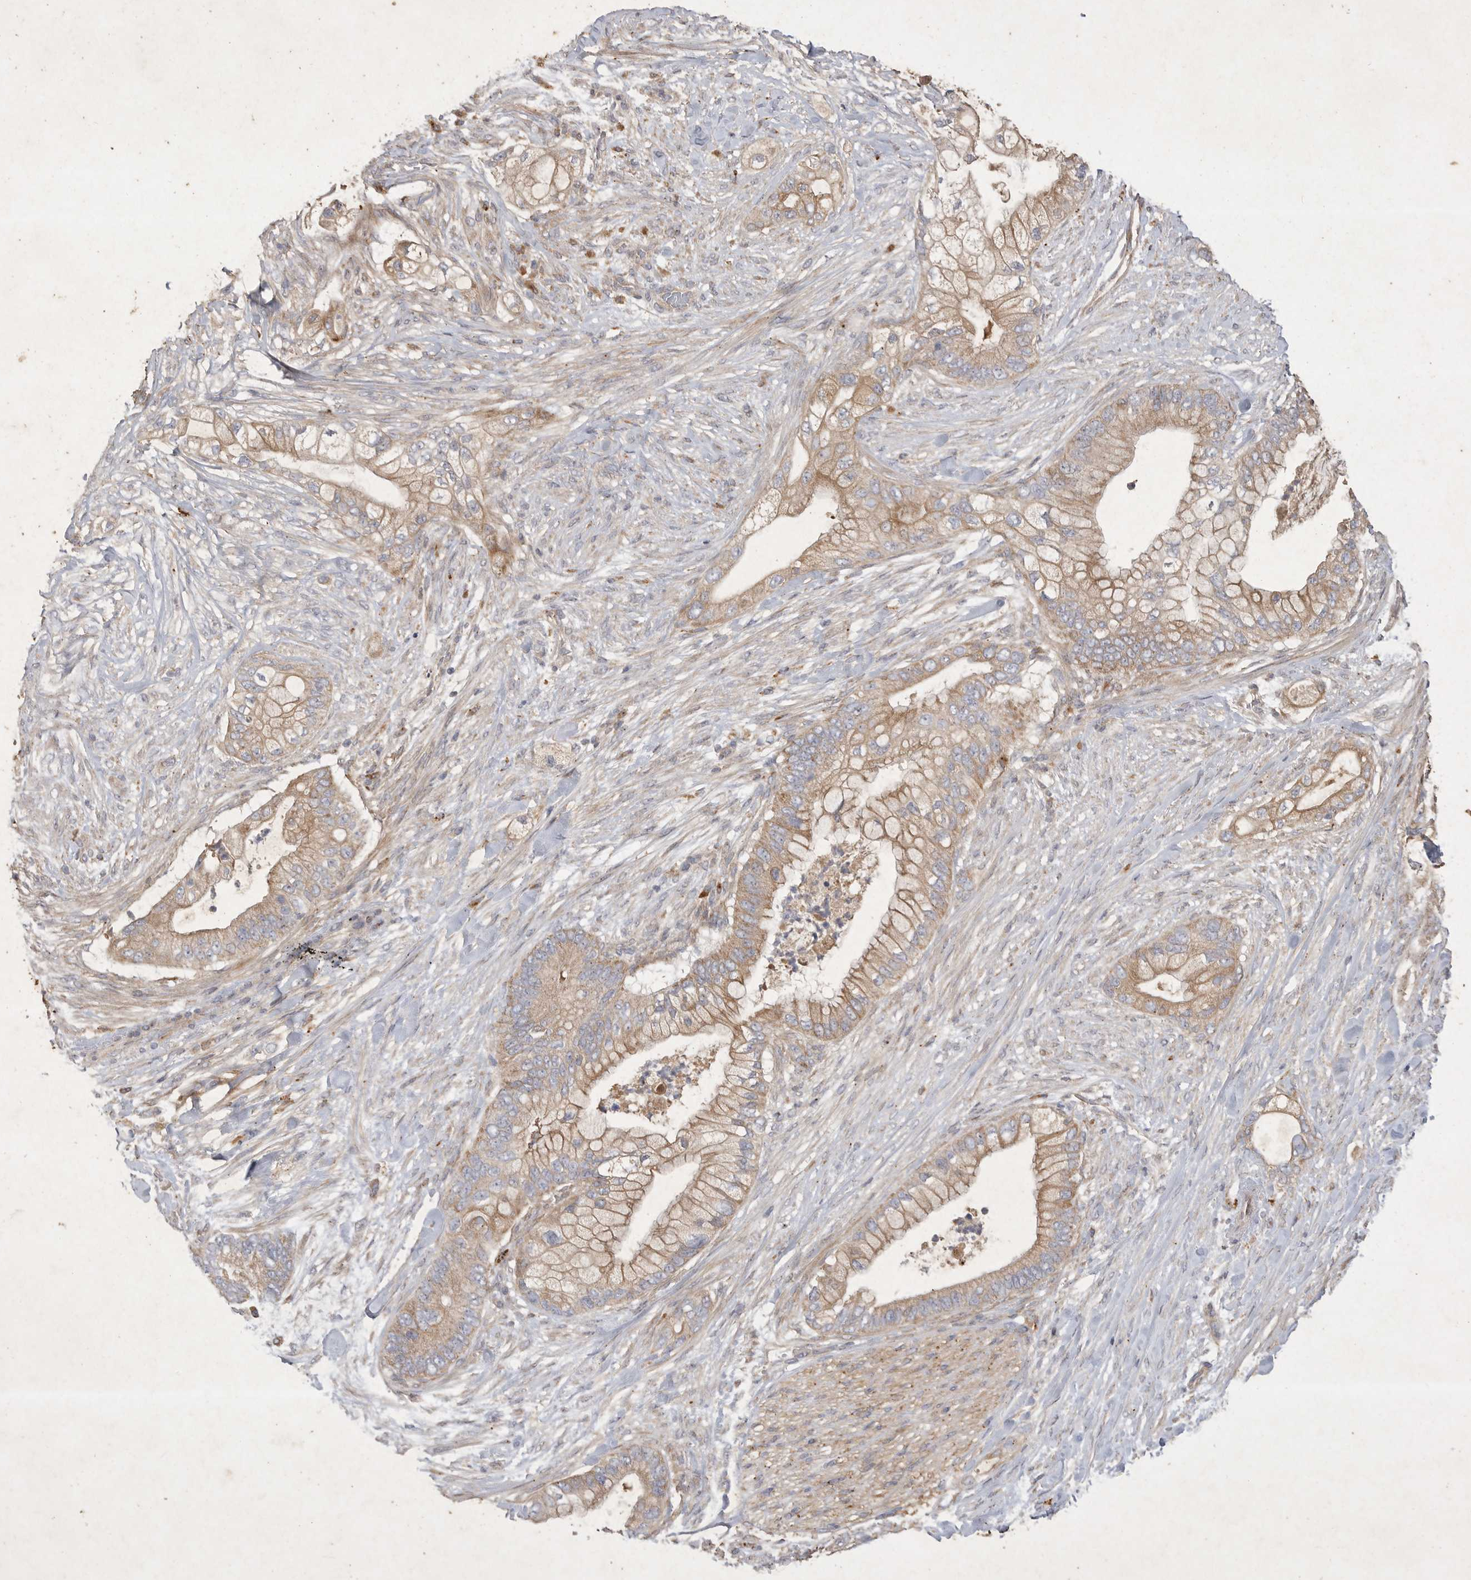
{"staining": {"intensity": "moderate", "quantity": ">75%", "location": "cytoplasmic/membranous"}, "tissue": "pancreatic cancer", "cell_type": "Tumor cells", "image_type": "cancer", "snomed": [{"axis": "morphology", "description": "Adenocarcinoma, NOS"}, {"axis": "topography", "description": "Pancreas"}], "caption": "A micrograph of human adenocarcinoma (pancreatic) stained for a protein demonstrates moderate cytoplasmic/membranous brown staining in tumor cells.", "gene": "MRPL41", "patient": {"sex": "male", "age": 53}}